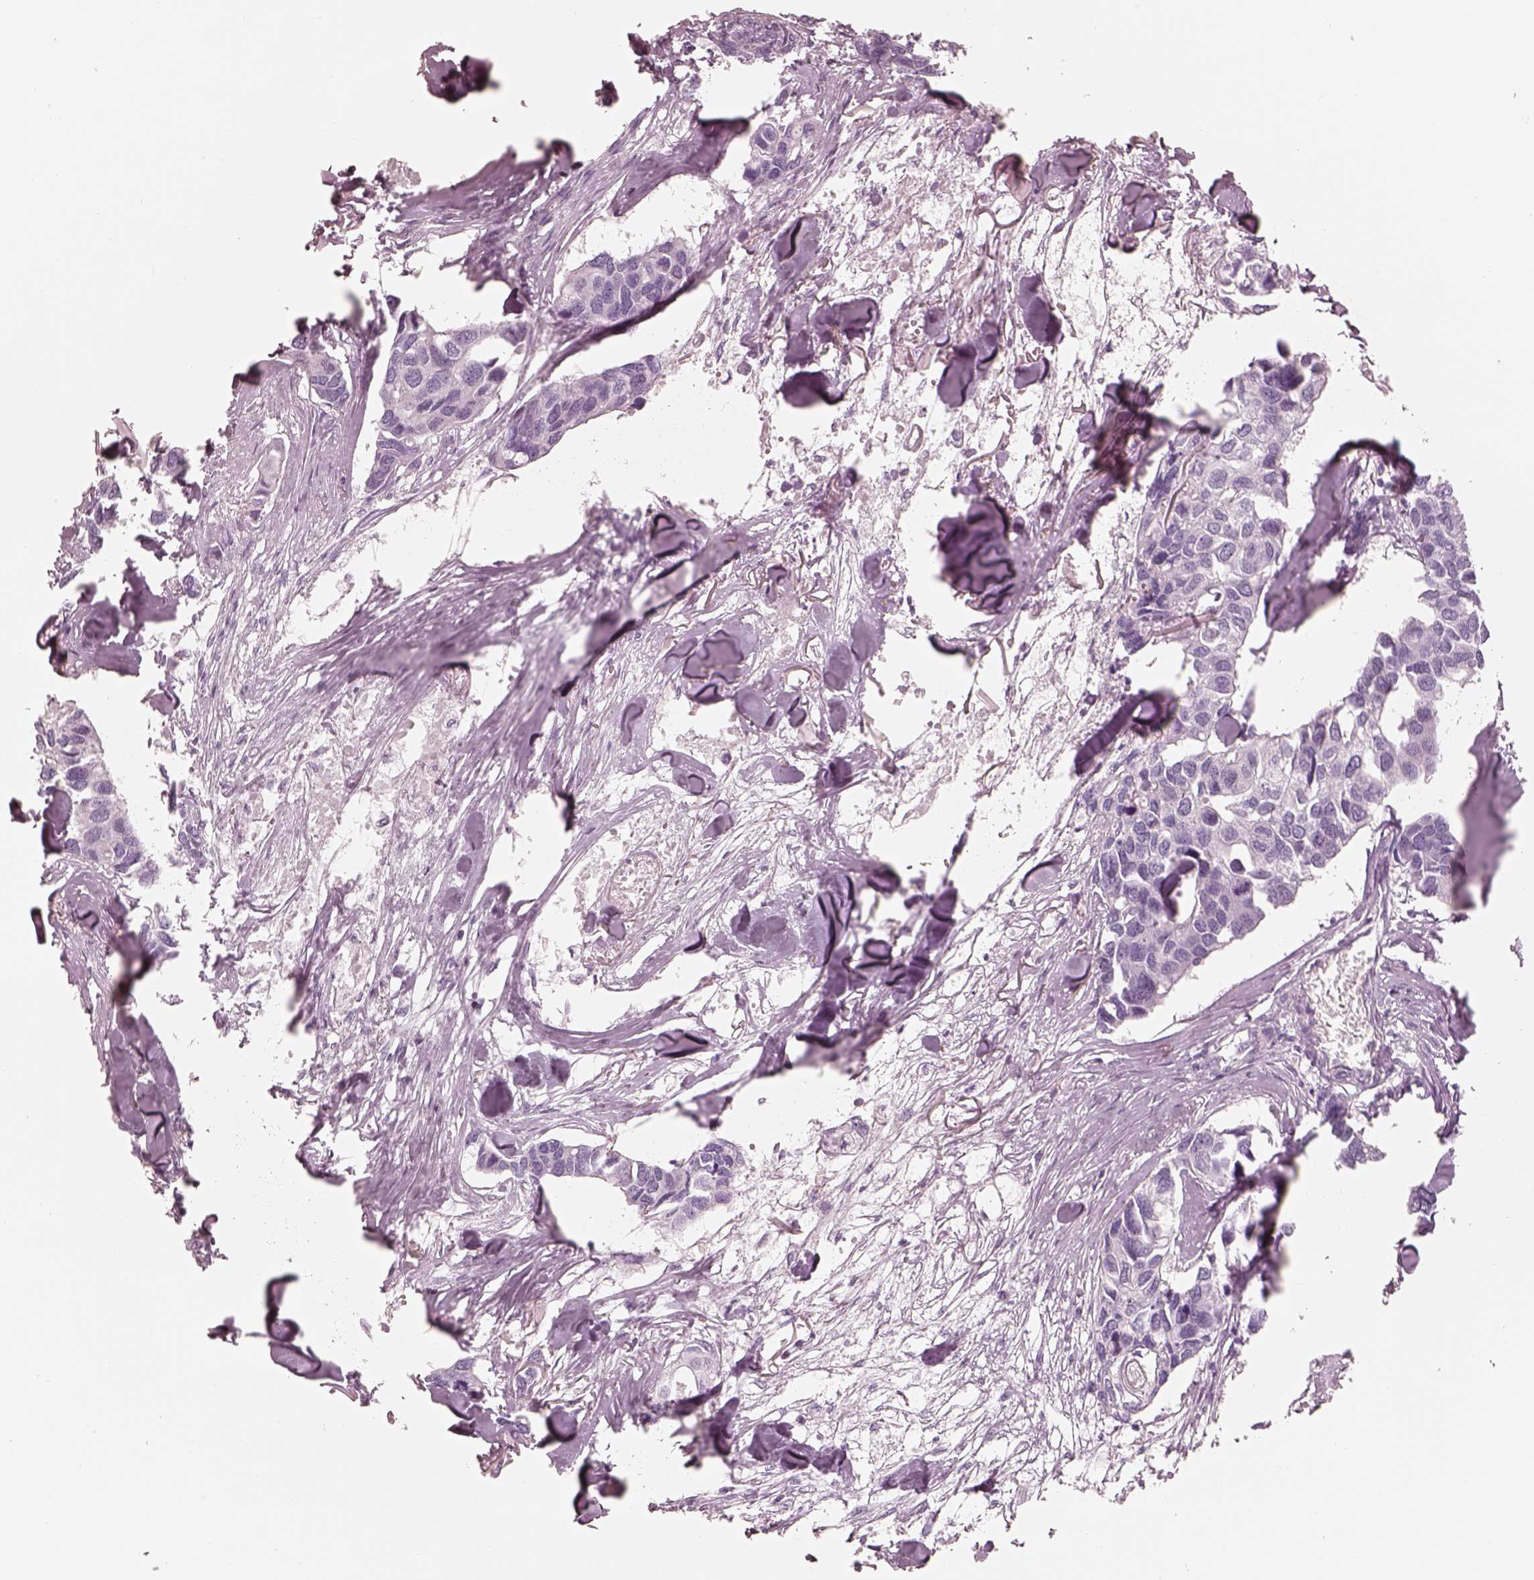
{"staining": {"intensity": "negative", "quantity": "none", "location": "none"}, "tissue": "breast cancer", "cell_type": "Tumor cells", "image_type": "cancer", "snomed": [{"axis": "morphology", "description": "Duct carcinoma"}, {"axis": "topography", "description": "Breast"}], "caption": "This is an immunohistochemistry image of breast cancer (invasive ductal carcinoma). There is no positivity in tumor cells.", "gene": "ELANE", "patient": {"sex": "female", "age": 83}}